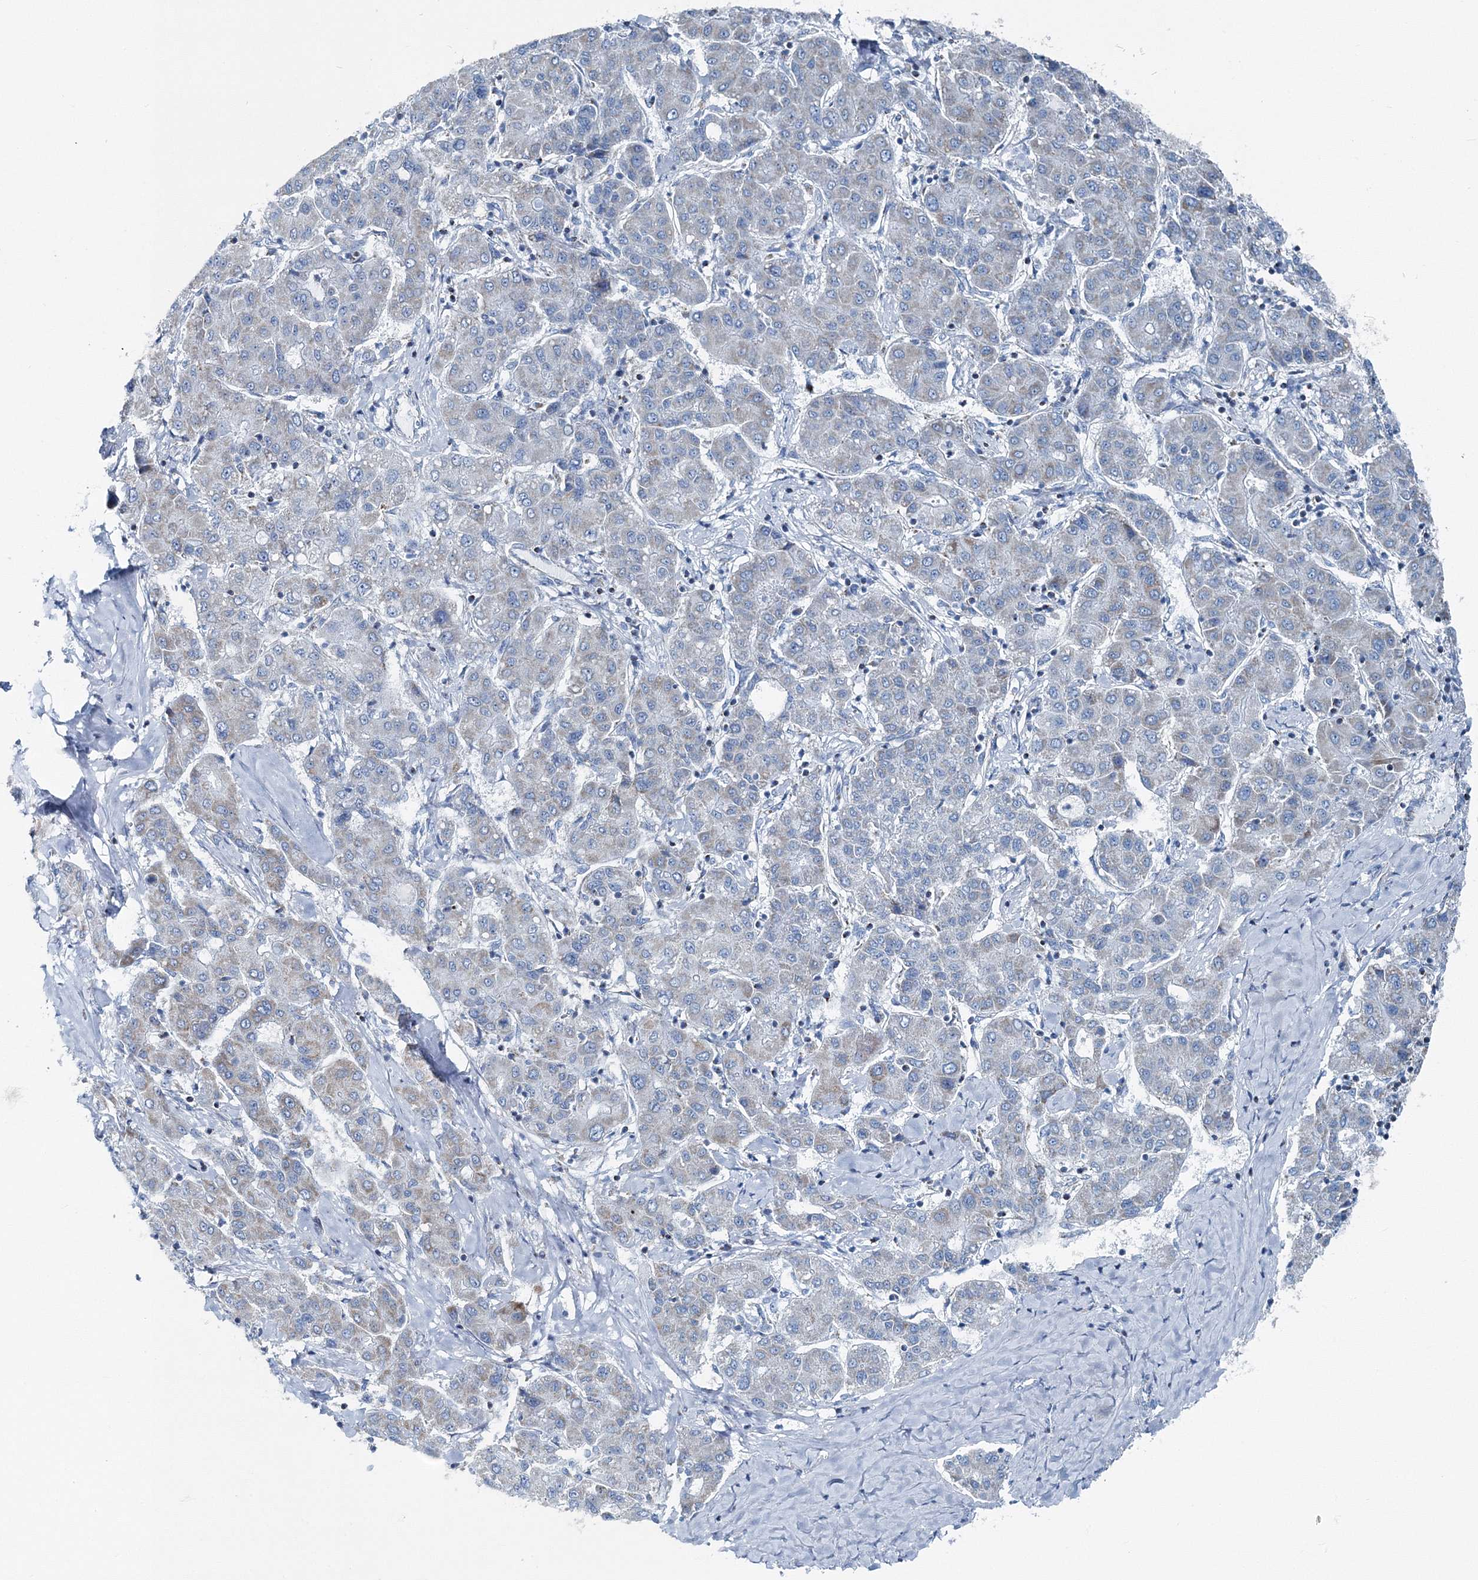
{"staining": {"intensity": "negative", "quantity": "none", "location": "none"}, "tissue": "liver cancer", "cell_type": "Tumor cells", "image_type": "cancer", "snomed": [{"axis": "morphology", "description": "Carcinoma, Hepatocellular, NOS"}, {"axis": "topography", "description": "Liver"}], "caption": "Liver cancer was stained to show a protein in brown. There is no significant expression in tumor cells. The staining is performed using DAB (3,3'-diaminobenzidine) brown chromogen with nuclei counter-stained in using hematoxylin.", "gene": "GABARAPL2", "patient": {"sex": "male", "age": 65}}